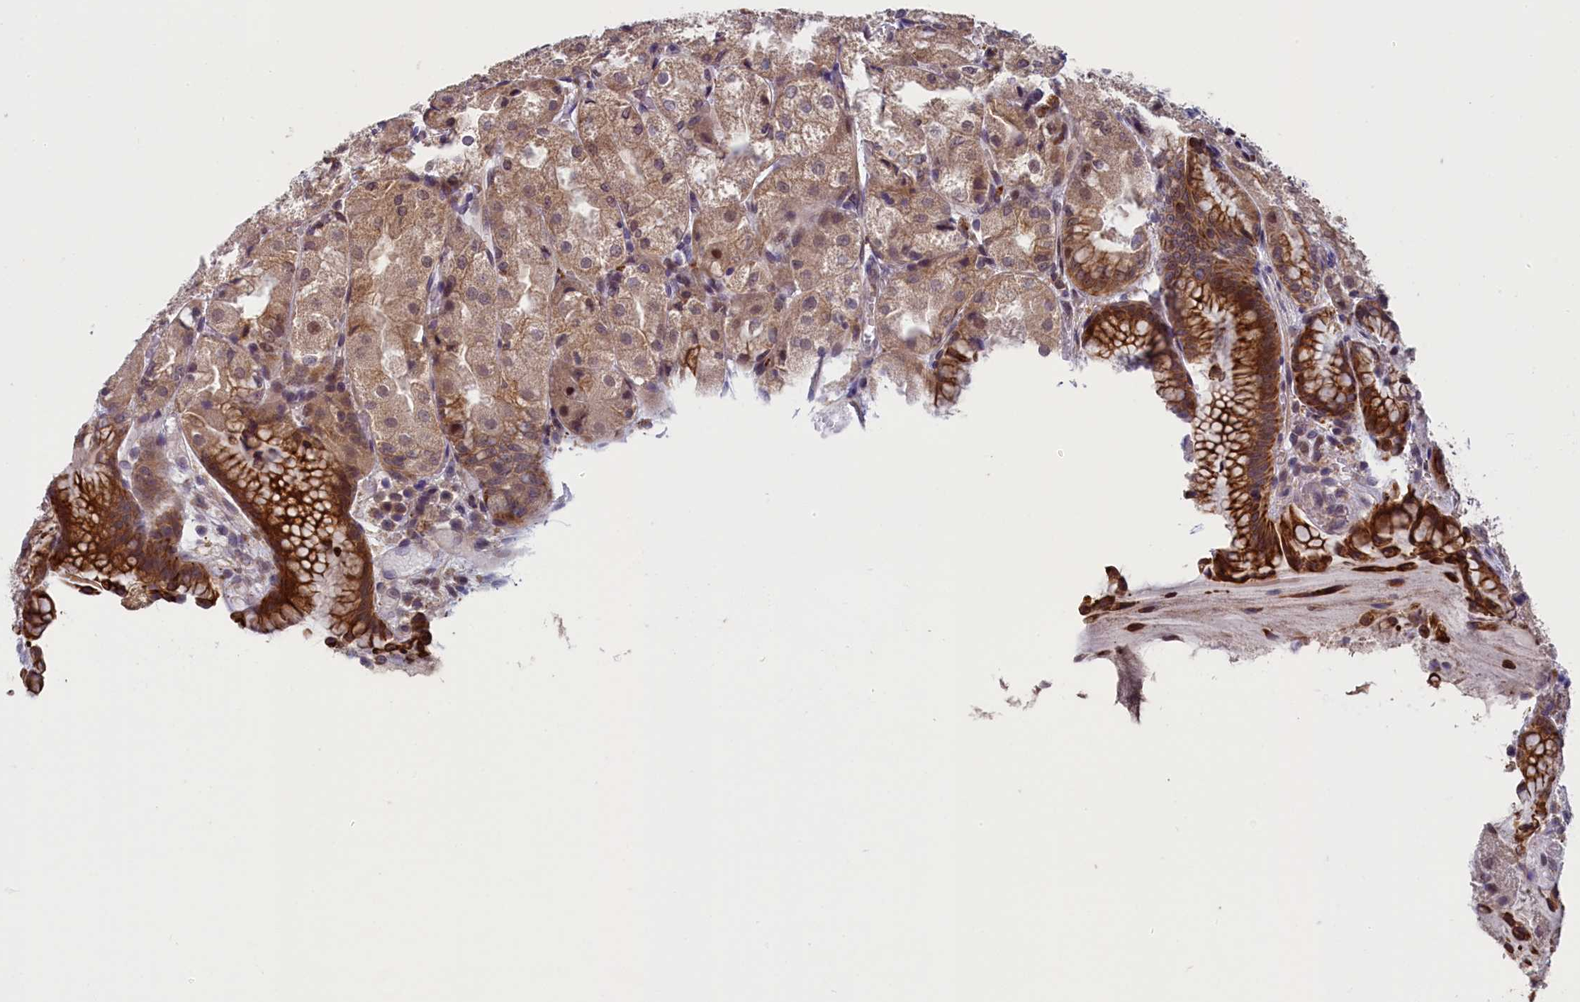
{"staining": {"intensity": "strong", "quantity": ">75%", "location": "cytoplasmic/membranous"}, "tissue": "stomach", "cell_type": "Glandular cells", "image_type": "normal", "snomed": [{"axis": "morphology", "description": "Normal tissue, NOS"}, {"axis": "topography", "description": "Stomach, upper"}], "caption": "Immunohistochemistry (IHC) histopathology image of unremarkable stomach stained for a protein (brown), which displays high levels of strong cytoplasmic/membranous staining in about >75% of glandular cells.", "gene": "ANKRD39", "patient": {"sex": "male", "age": 72}}